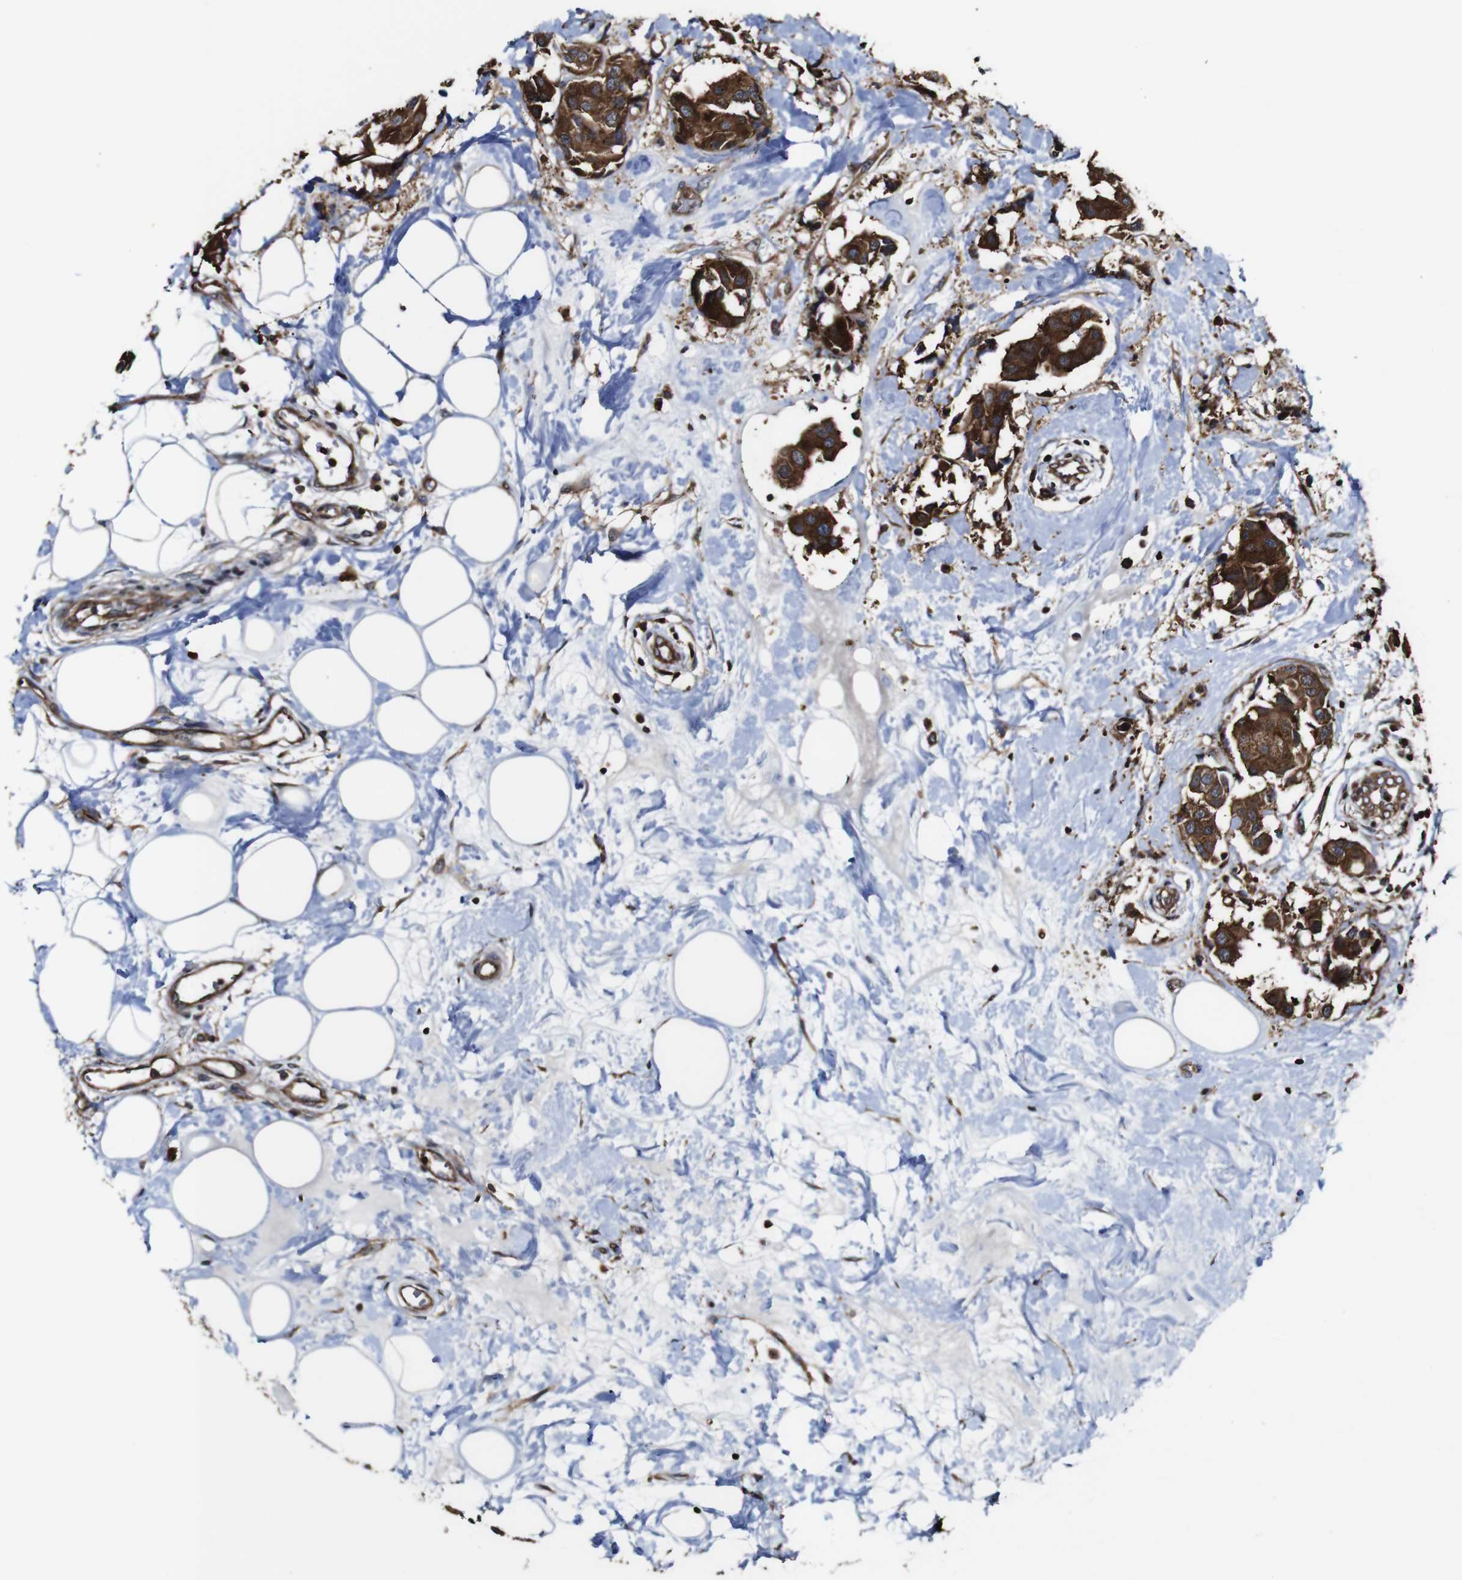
{"staining": {"intensity": "strong", "quantity": ">75%", "location": "cytoplasmic/membranous"}, "tissue": "breast cancer", "cell_type": "Tumor cells", "image_type": "cancer", "snomed": [{"axis": "morphology", "description": "Normal tissue, NOS"}, {"axis": "morphology", "description": "Duct carcinoma"}, {"axis": "topography", "description": "Breast"}], "caption": "Breast cancer stained with immunohistochemistry (IHC) displays strong cytoplasmic/membranous expression in approximately >75% of tumor cells. The staining was performed using DAB (3,3'-diaminobenzidine) to visualize the protein expression in brown, while the nuclei were stained in blue with hematoxylin (Magnification: 20x).", "gene": "TNIK", "patient": {"sex": "female", "age": 39}}